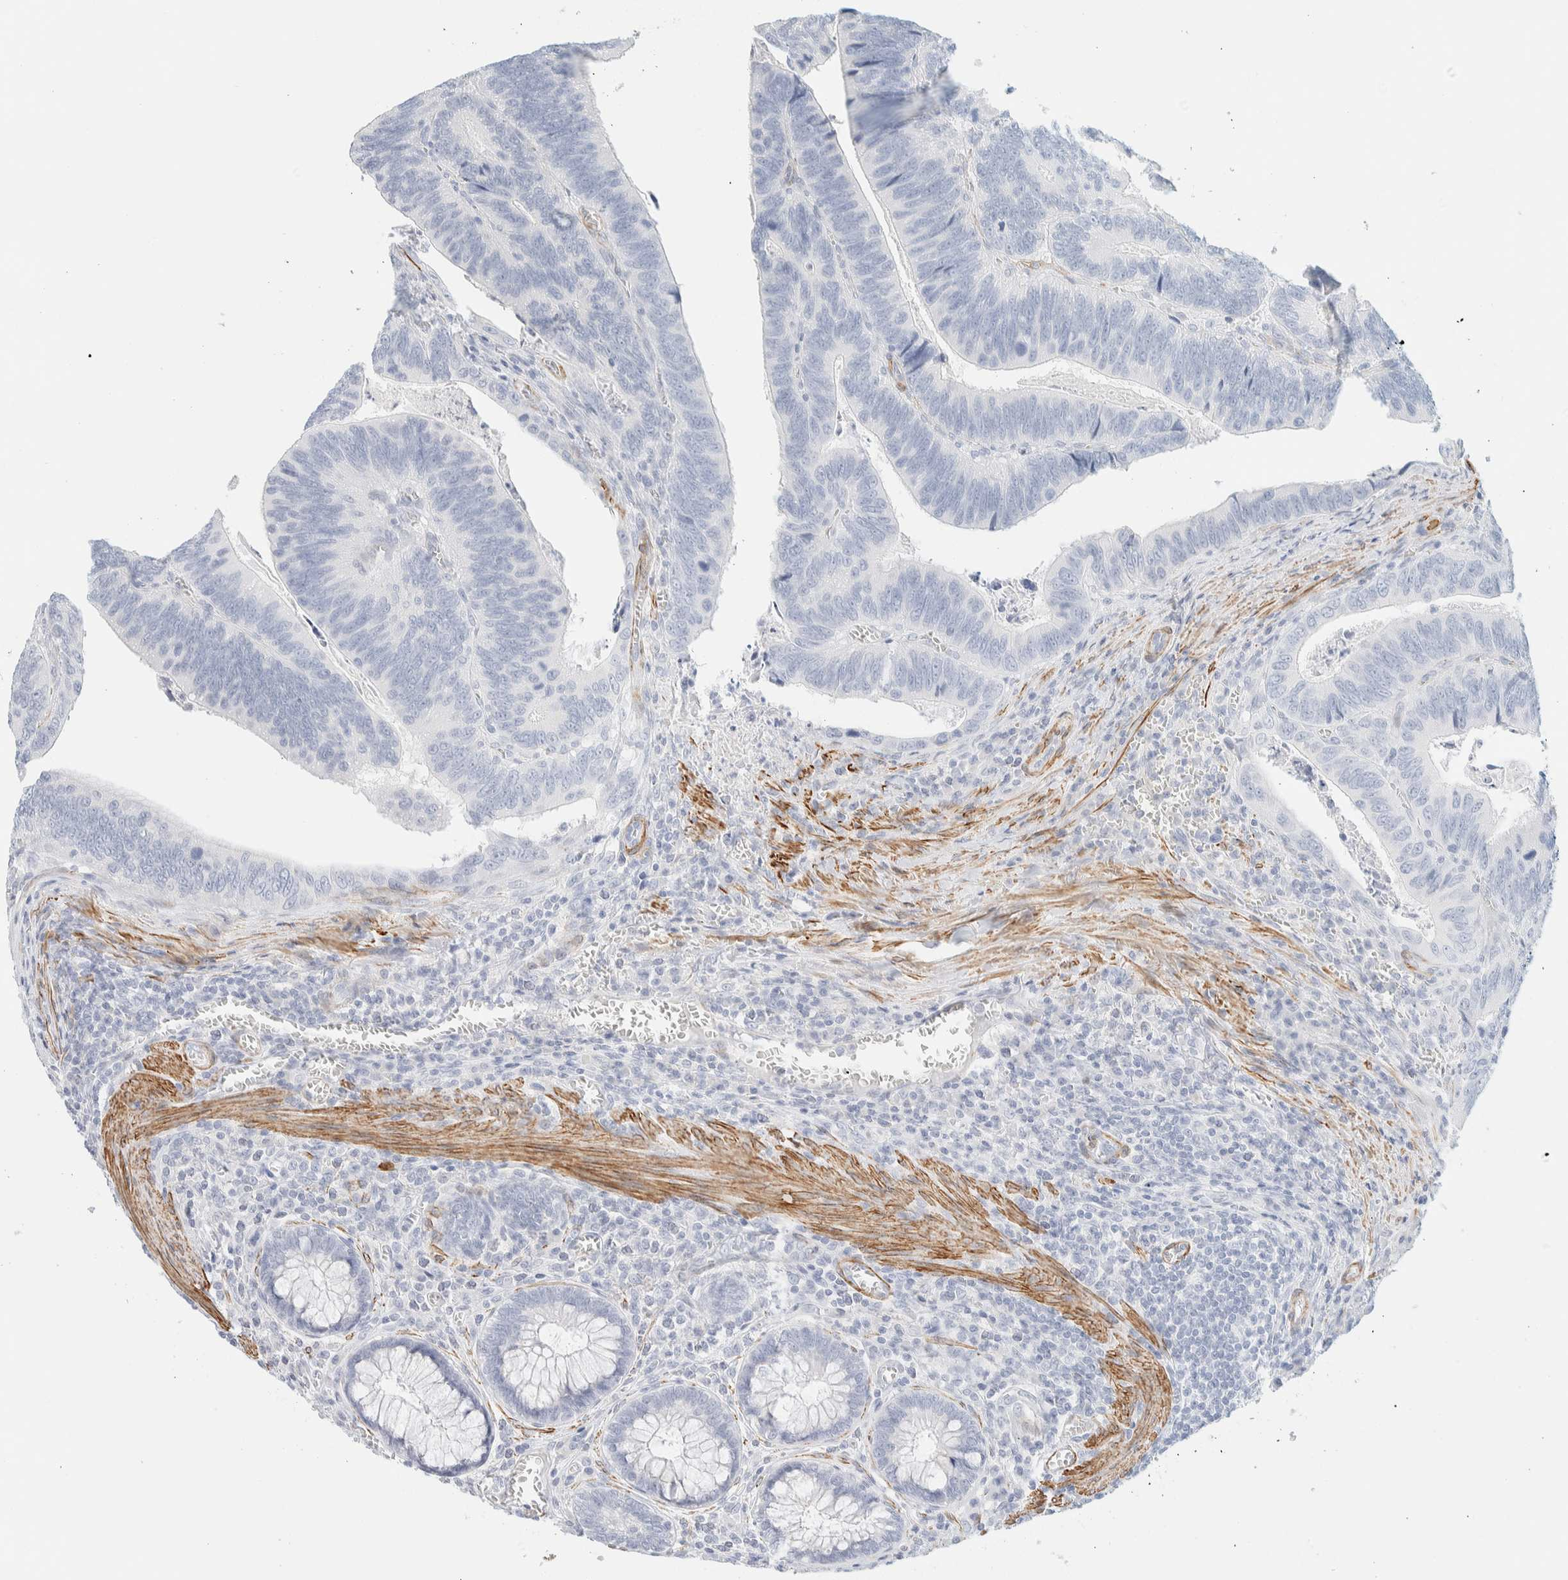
{"staining": {"intensity": "negative", "quantity": "none", "location": "none"}, "tissue": "colorectal cancer", "cell_type": "Tumor cells", "image_type": "cancer", "snomed": [{"axis": "morphology", "description": "Inflammation, NOS"}, {"axis": "morphology", "description": "Adenocarcinoma, NOS"}, {"axis": "topography", "description": "Colon"}], "caption": "This is an immunohistochemistry (IHC) image of colorectal cancer. There is no expression in tumor cells.", "gene": "AFMID", "patient": {"sex": "male", "age": 72}}